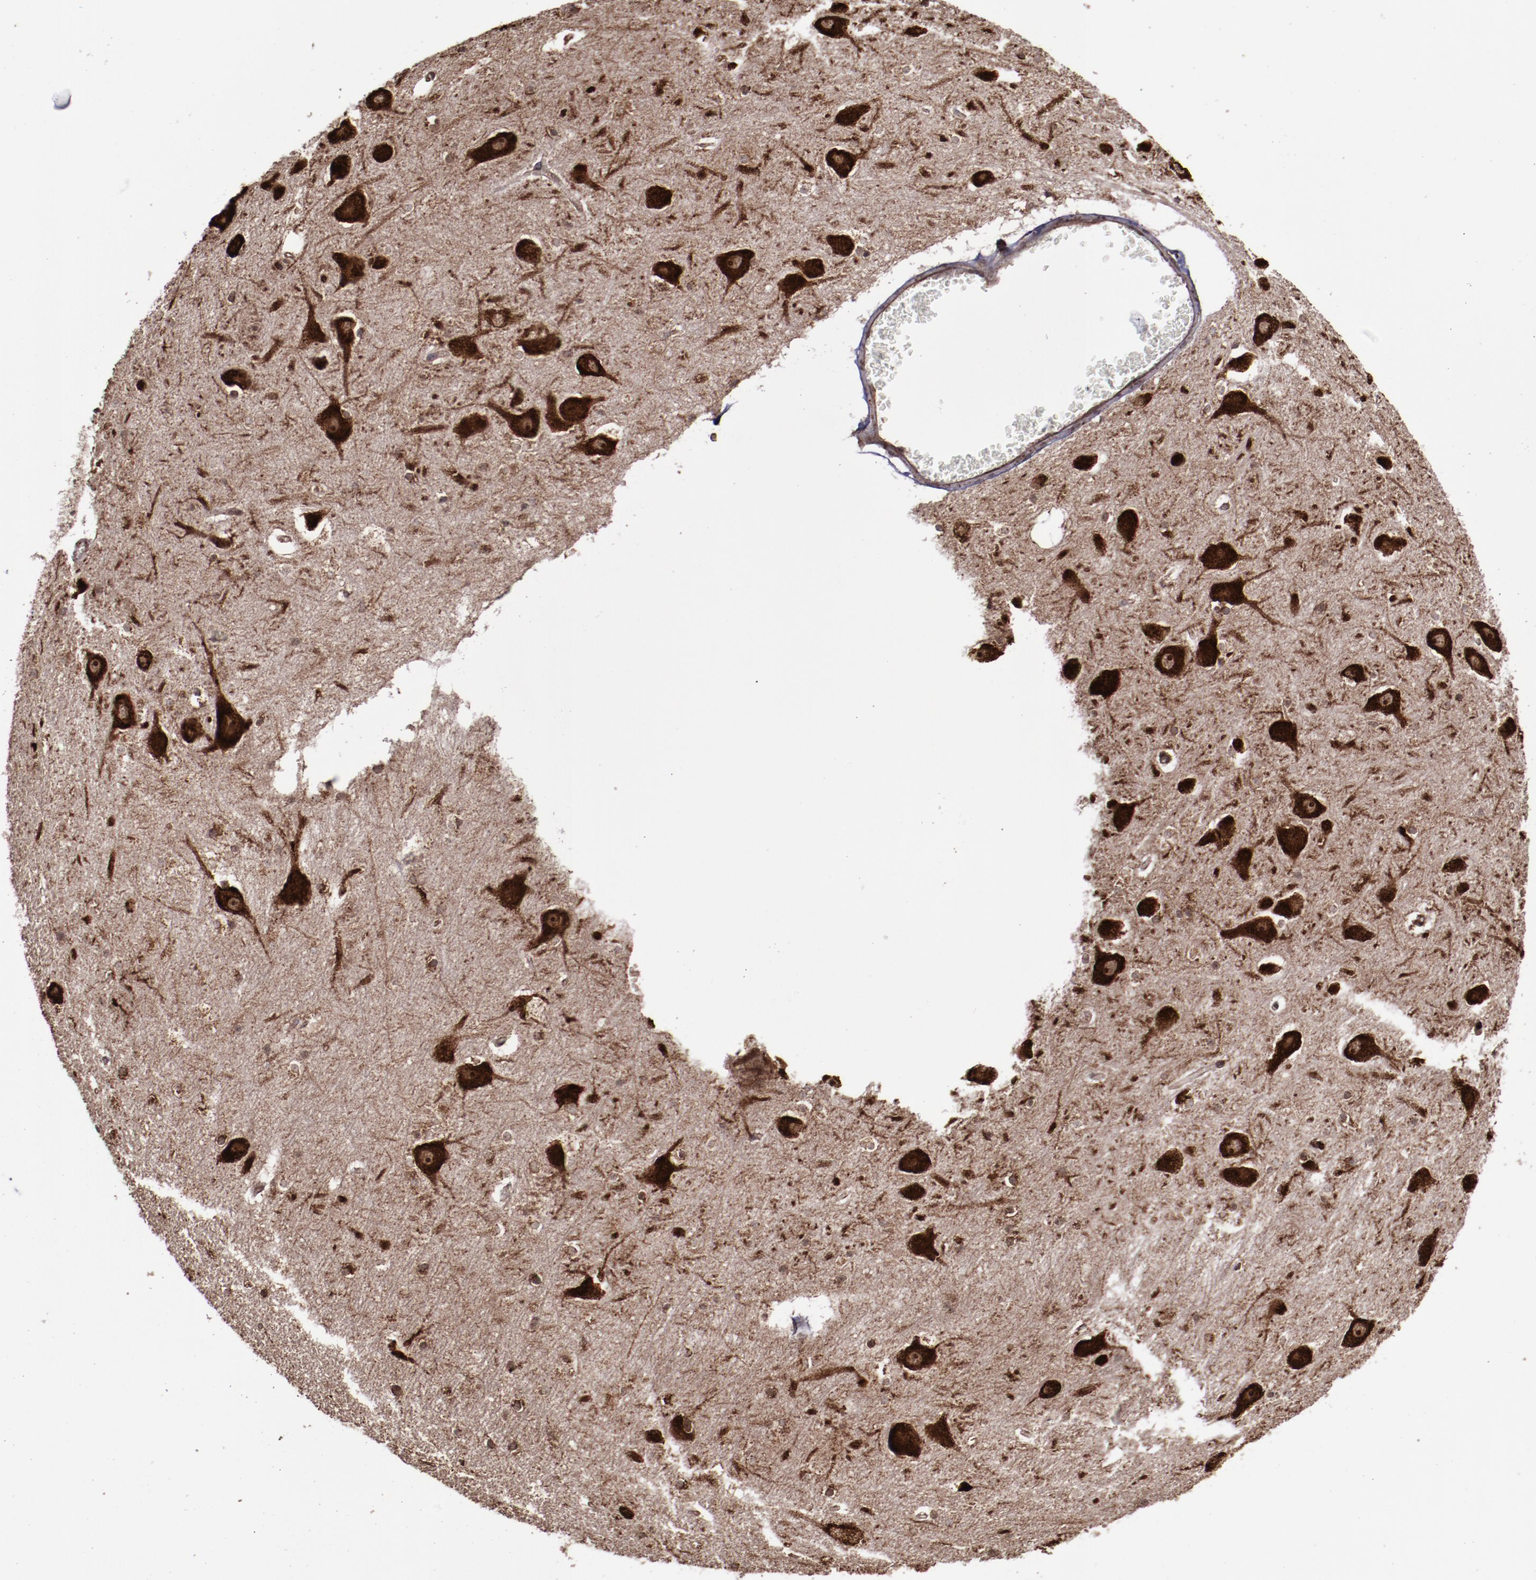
{"staining": {"intensity": "strong", "quantity": ">75%", "location": "cytoplasmic/membranous,nuclear"}, "tissue": "hippocampus", "cell_type": "Glial cells", "image_type": "normal", "snomed": [{"axis": "morphology", "description": "Normal tissue, NOS"}, {"axis": "topography", "description": "Hippocampus"}], "caption": "Immunohistochemistry (IHC) (DAB) staining of unremarkable hippocampus shows strong cytoplasmic/membranous,nuclear protein staining in approximately >75% of glial cells.", "gene": "EIF4ENIF1", "patient": {"sex": "male", "age": 45}}